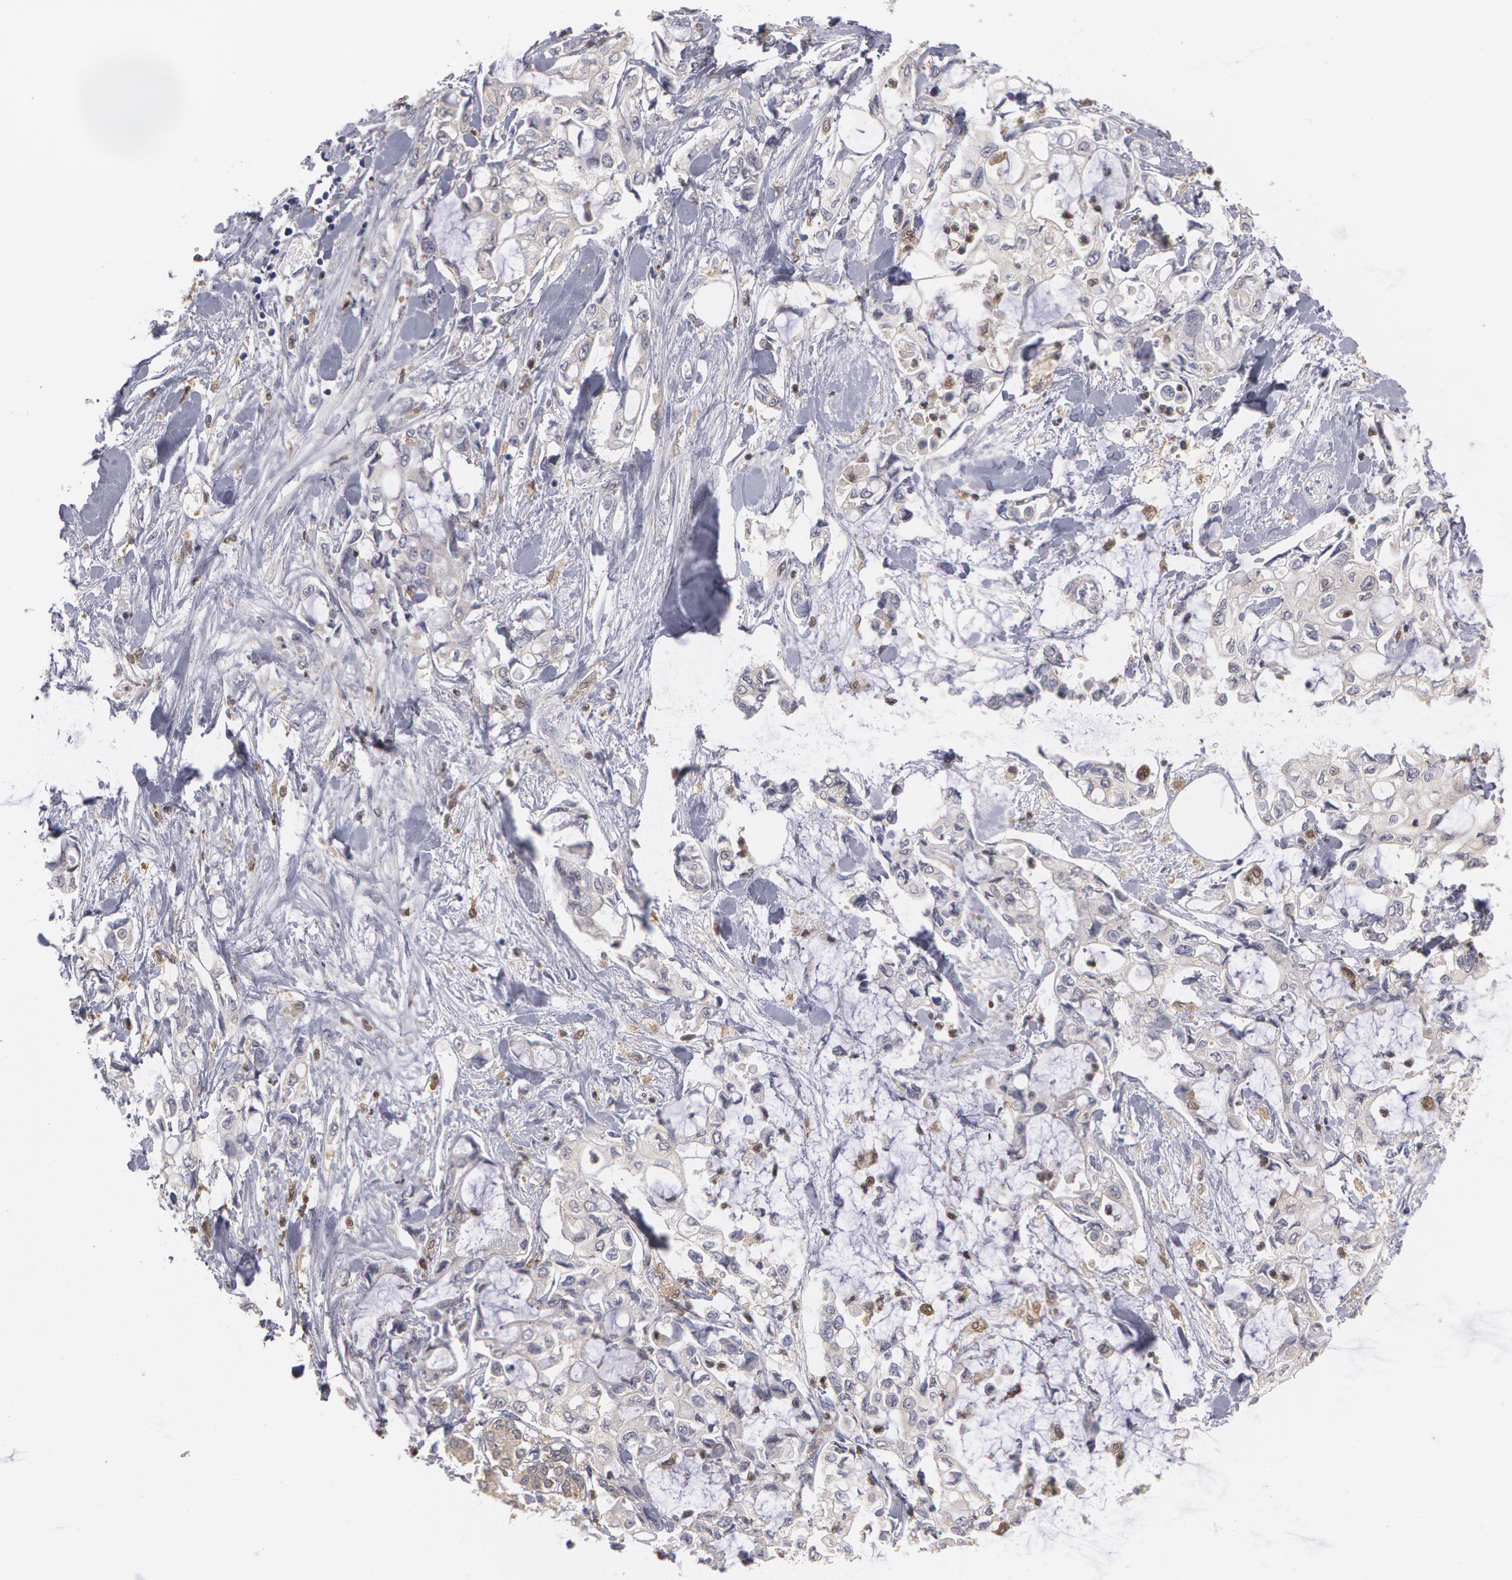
{"staining": {"intensity": "weak", "quantity": "25%-75%", "location": "cytoplasmic/membranous"}, "tissue": "pancreatic cancer", "cell_type": "Tumor cells", "image_type": "cancer", "snomed": [{"axis": "morphology", "description": "Adenocarcinoma, NOS"}, {"axis": "topography", "description": "Pancreas"}], "caption": "Human adenocarcinoma (pancreatic) stained with a protein marker demonstrates weak staining in tumor cells.", "gene": "SYK", "patient": {"sex": "female", "age": 70}}